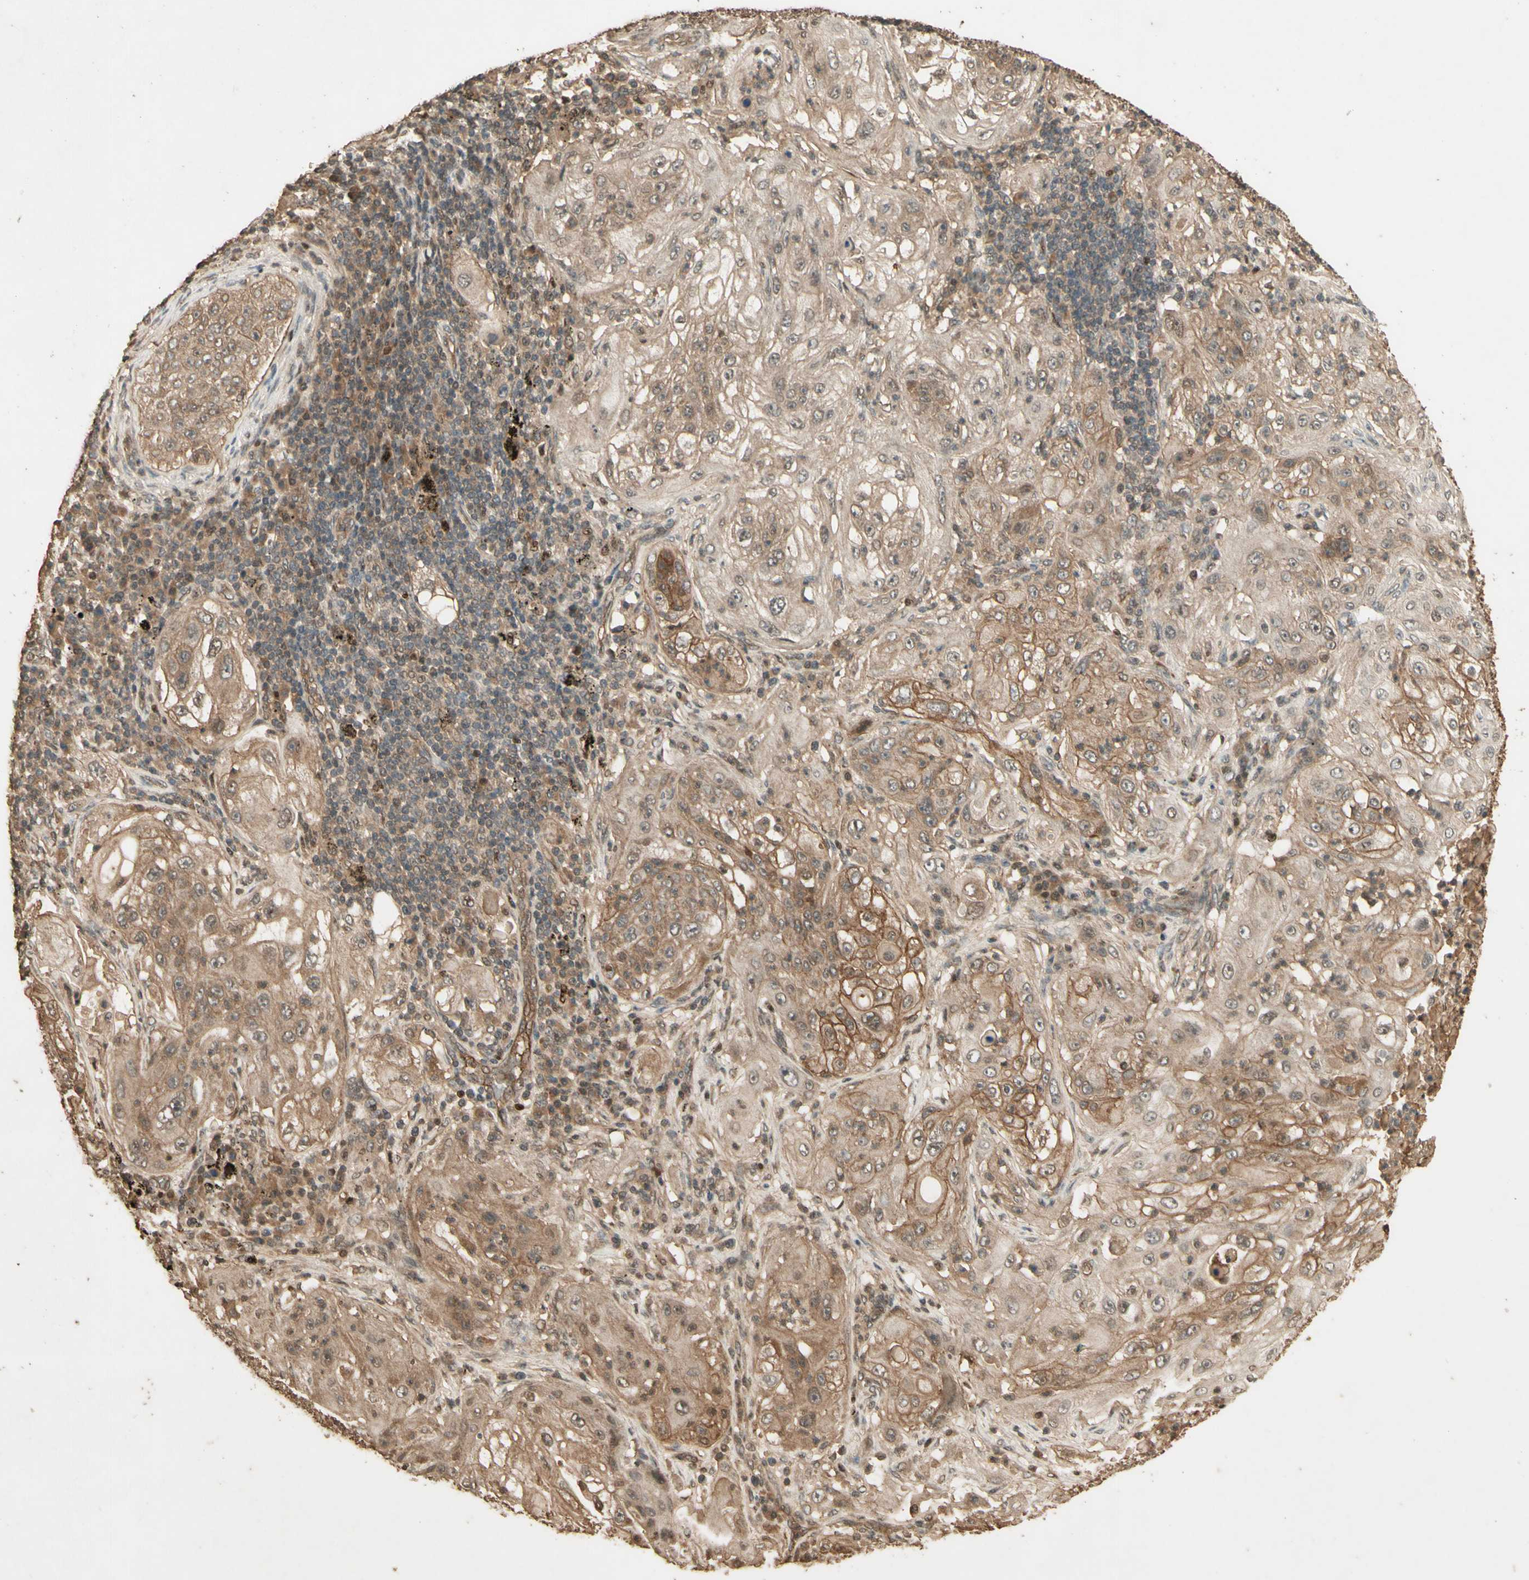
{"staining": {"intensity": "moderate", "quantity": ">75%", "location": "cytoplasmic/membranous"}, "tissue": "lung cancer", "cell_type": "Tumor cells", "image_type": "cancer", "snomed": [{"axis": "morphology", "description": "Inflammation, NOS"}, {"axis": "morphology", "description": "Squamous cell carcinoma, NOS"}, {"axis": "topography", "description": "Lymph node"}, {"axis": "topography", "description": "Soft tissue"}, {"axis": "topography", "description": "Lung"}], "caption": "Tumor cells display medium levels of moderate cytoplasmic/membranous expression in about >75% of cells in human lung cancer (squamous cell carcinoma). The protein is stained brown, and the nuclei are stained in blue (DAB IHC with brightfield microscopy, high magnification).", "gene": "SMAD9", "patient": {"sex": "male", "age": 66}}